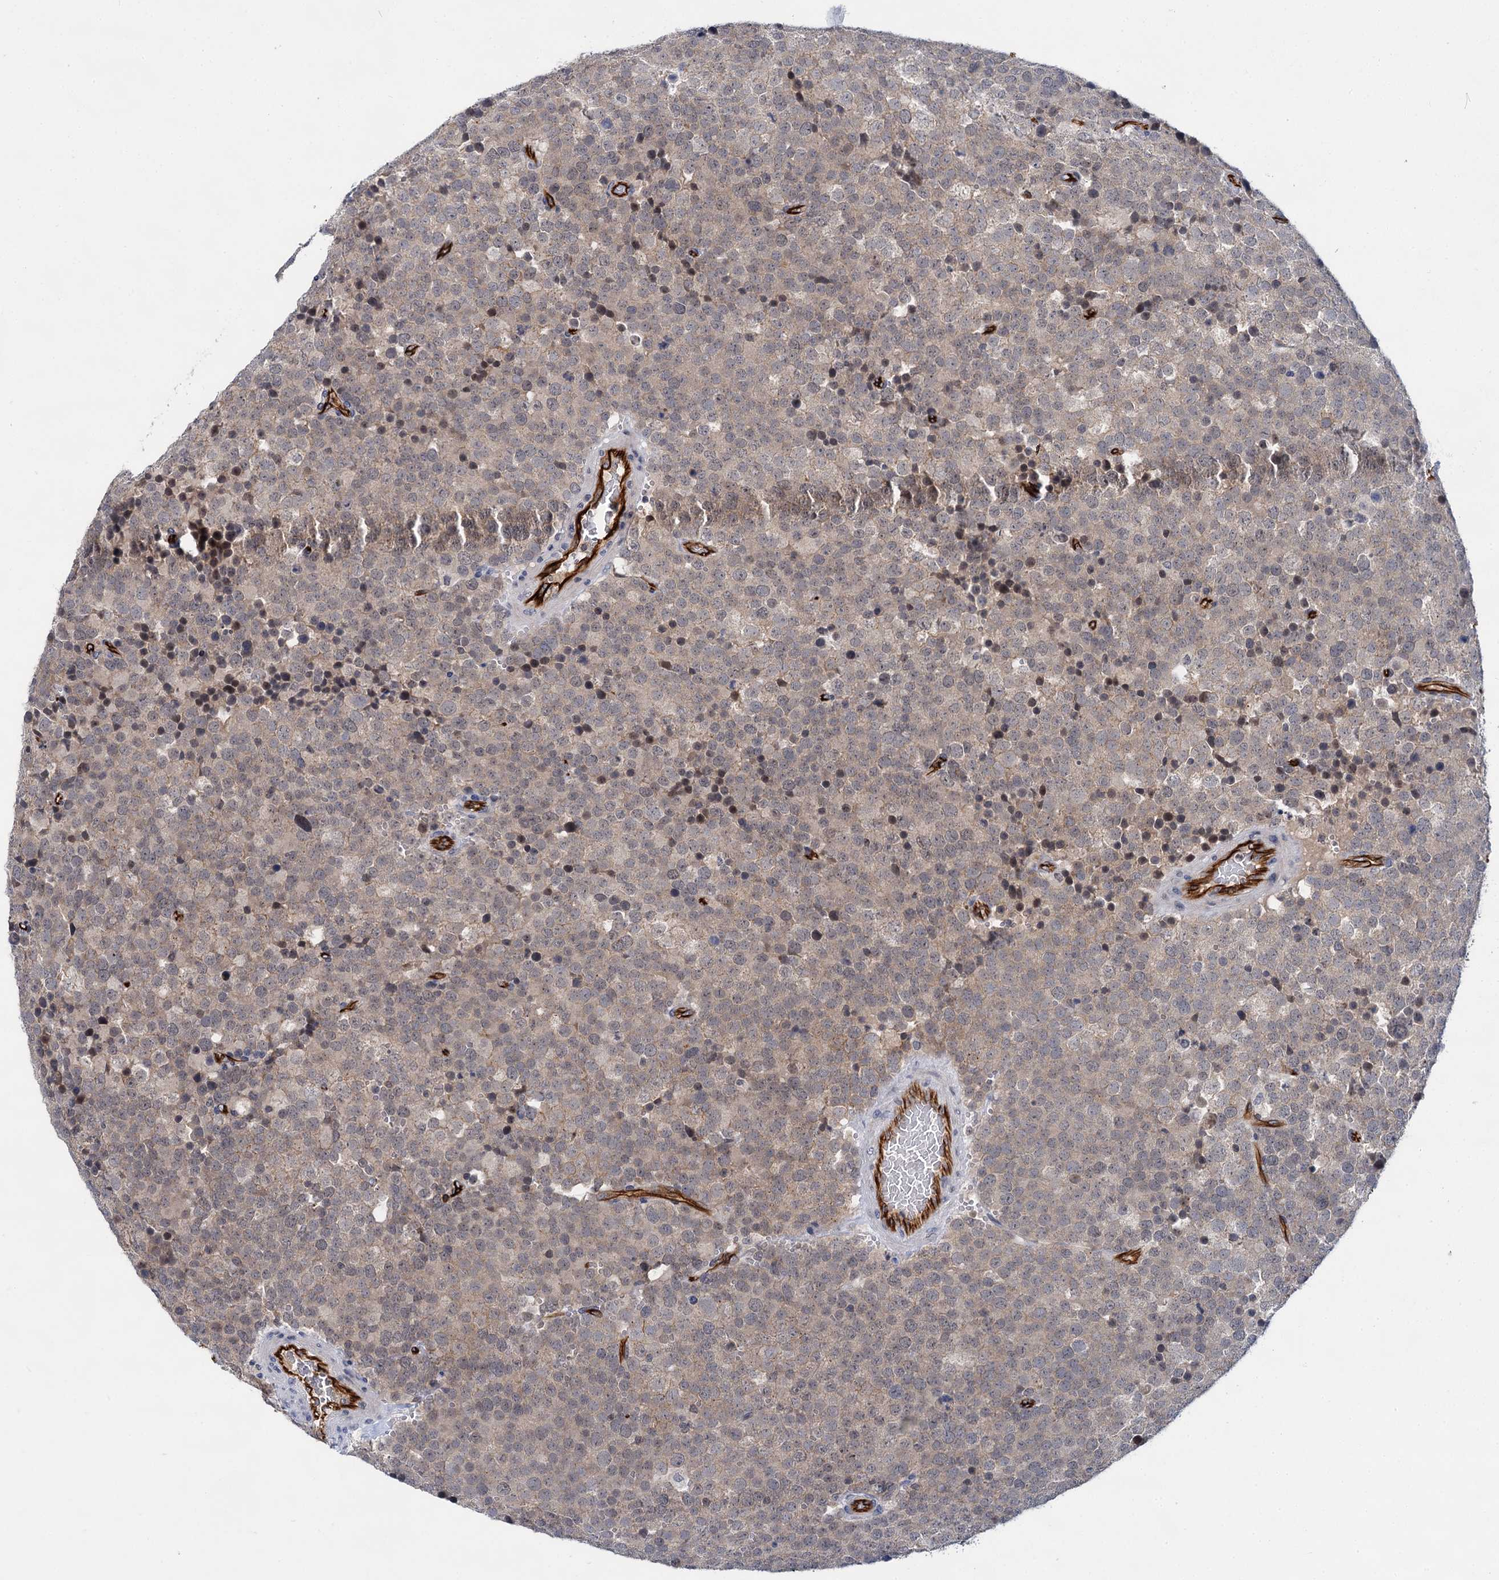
{"staining": {"intensity": "weak", "quantity": ">75%", "location": "cytoplasmic/membranous"}, "tissue": "testis cancer", "cell_type": "Tumor cells", "image_type": "cancer", "snomed": [{"axis": "morphology", "description": "Seminoma, NOS"}, {"axis": "topography", "description": "Testis"}], "caption": "DAB immunohistochemical staining of seminoma (testis) exhibits weak cytoplasmic/membranous protein positivity in about >75% of tumor cells.", "gene": "ABLIM1", "patient": {"sex": "male", "age": 71}}